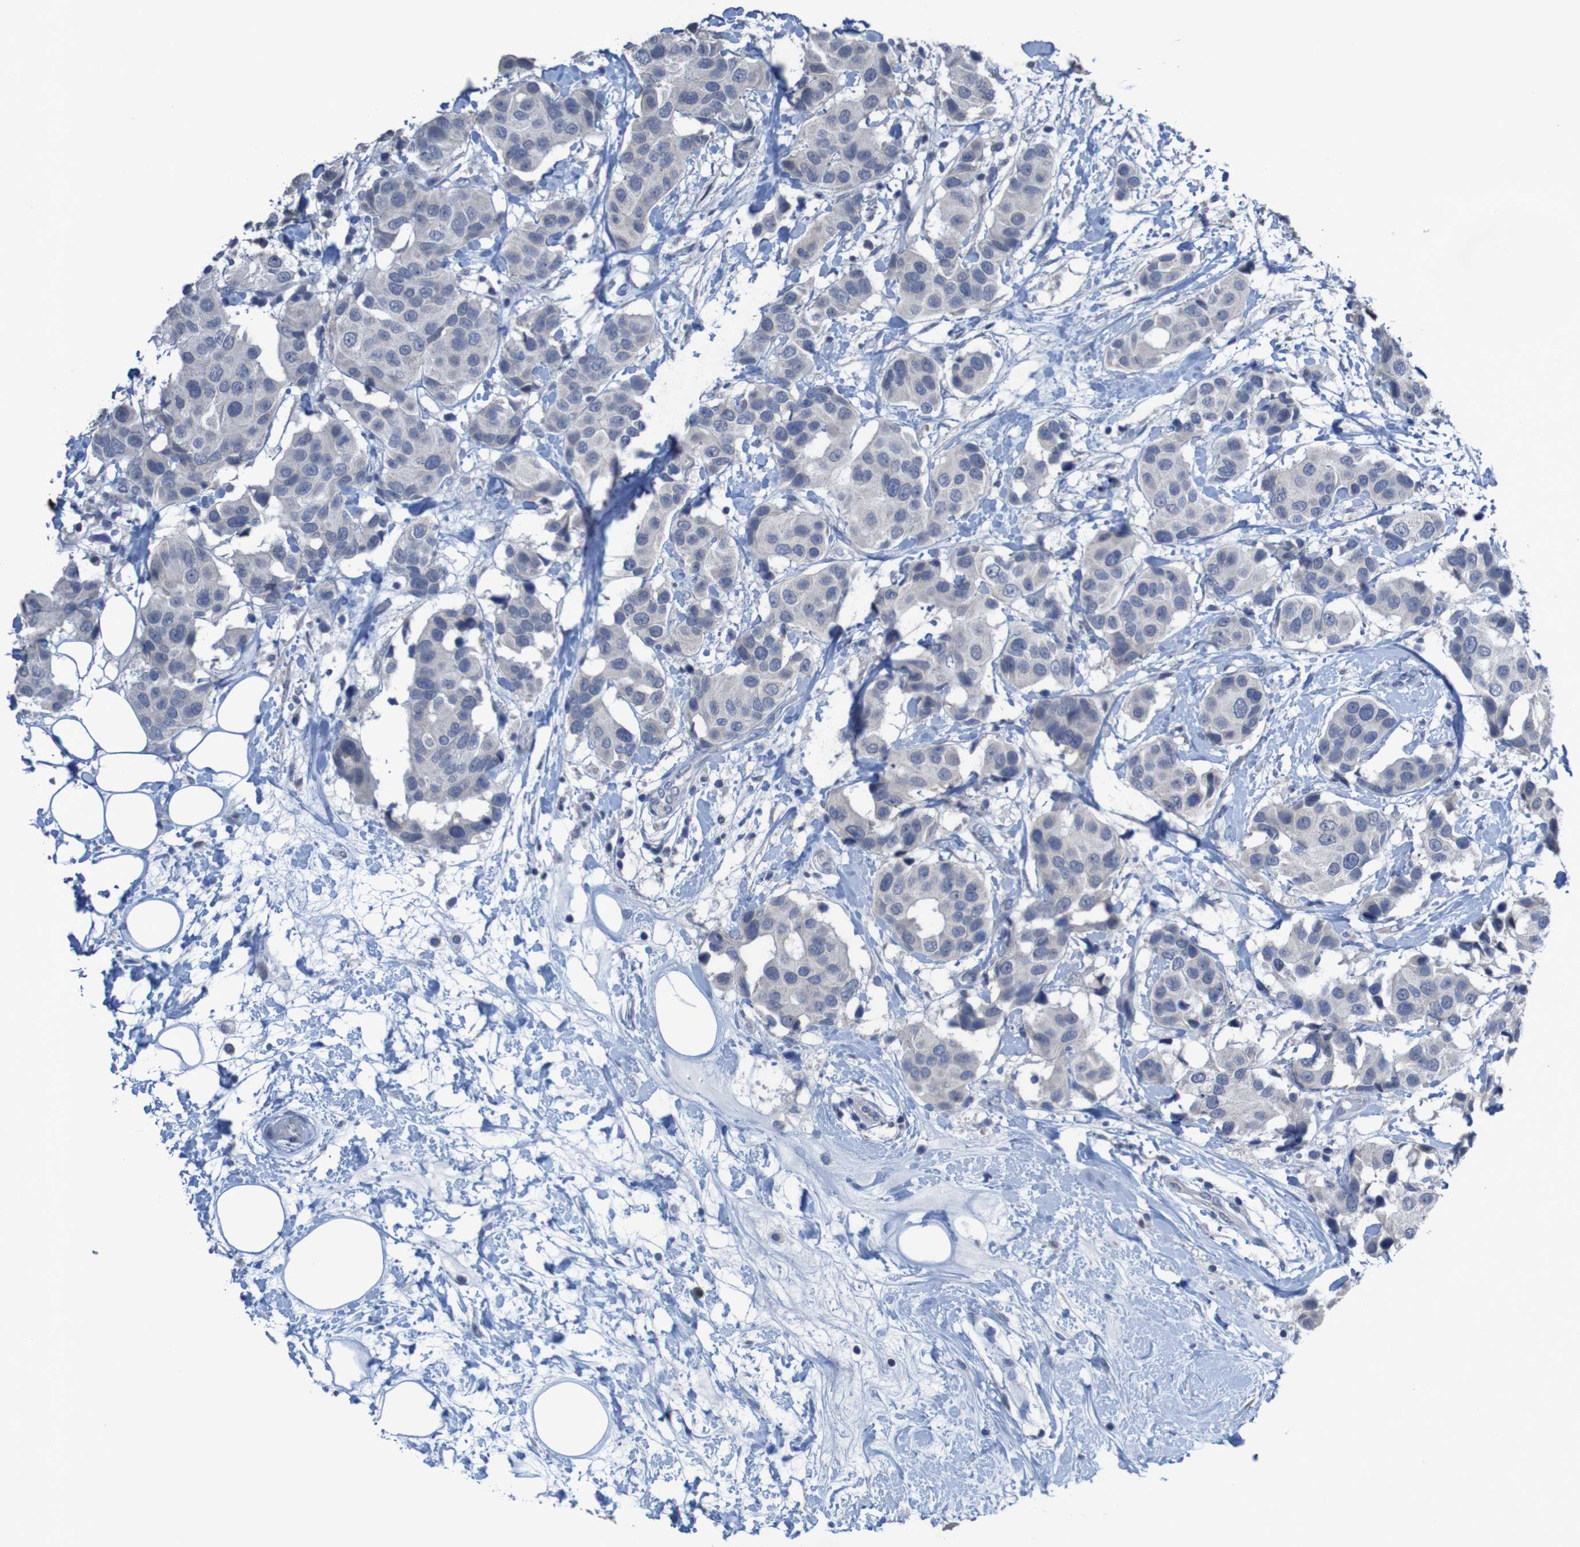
{"staining": {"intensity": "negative", "quantity": "none", "location": "none"}, "tissue": "breast cancer", "cell_type": "Tumor cells", "image_type": "cancer", "snomed": [{"axis": "morphology", "description": "Normal tissue, NOS"}, {"axis": "morphology", "description": "Duct carcinoma"}, {"axis": "topography", "description": "Breast"}], "caption": "Immunohistochemical staining of human breast cancer exhibits no significant positivity in tumor cells.", "gene": "CLDN18", "patient": {"sex": "female", "age": 39}}